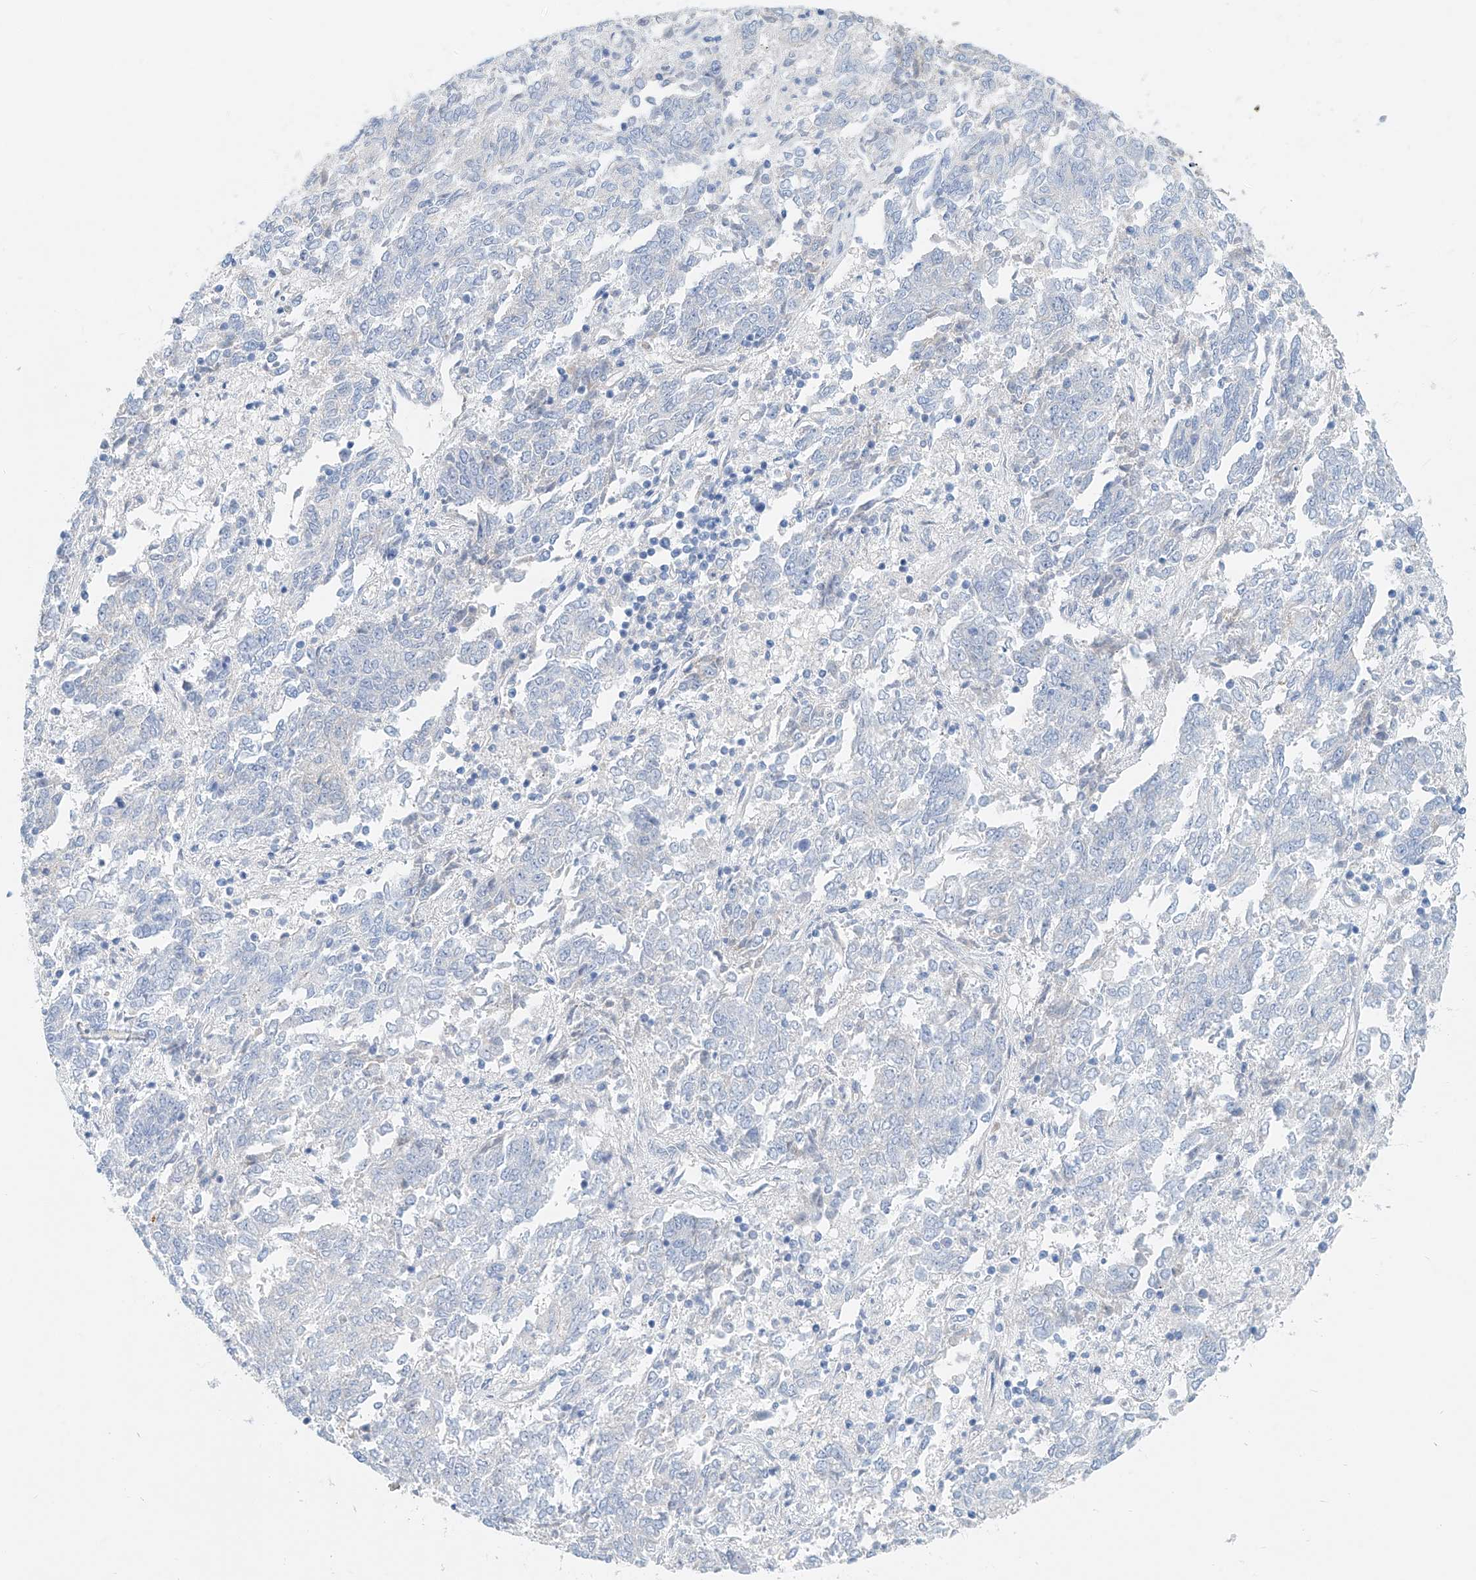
{"staining": {"intensity": "negative", "quantity": "none", "location": "none"}, "tissue": "endometrial cancer", "cell_type": "Tumor cells", "image_type": "cancer", "snomed": [{"axis": "morphology", "description": "Adenocarcinoma, NOS"}, {"axis": "topography", "description": "Endometrium"}], "caption": "This micrograph is of adenocarcinoma (endometrial) stained with IHC to label a protein in brown with the nuclei are counter-stained blue. There is no positivity in tumor cells.", "gene": "FRYL", "patient": {"sex": "female", "age": 80}}